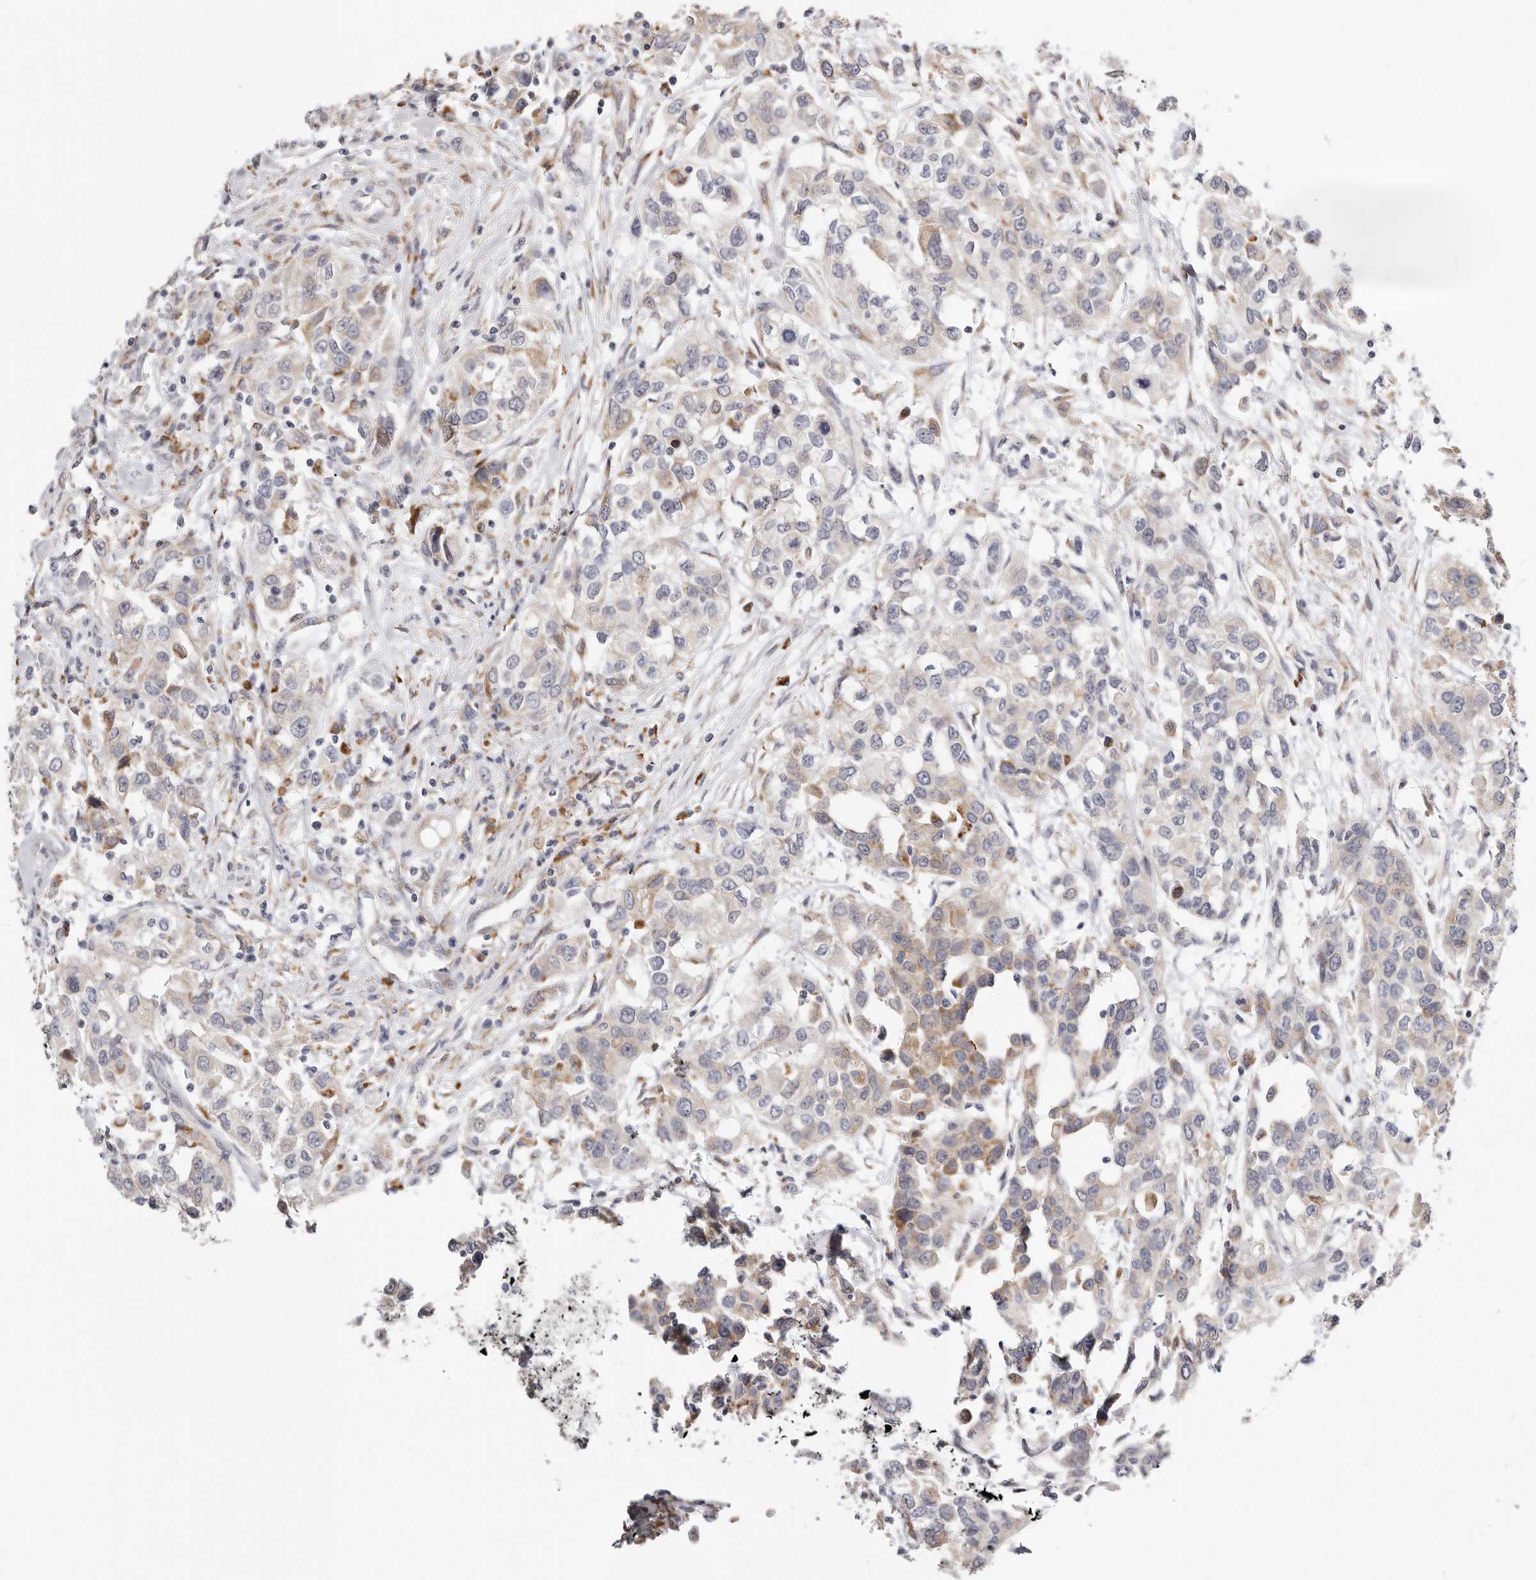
{"staining": {"intensity": "moderate", "quantity": "<25%", "location": "cytoplasmic/membranous"}, "tissue": "urothelial cancer", "cell_type": "Tumor cells", "image_type": "cancer", "snomed": [{"axis": "morphology", "description": "Urothelial carcinoma, High grade"}, {"axis": "topography", "description": "Urinary bladder"}], "caption": "A high-resolution photomicrograph shows immunohistochemistry staining of urothelial carcinoma (high-grade), which reveals moderate cytoplasmic/membranous expression in about <25% of tumor cells.", "gene": "IL32", "patient": {"sex": "female", "age": 80}}